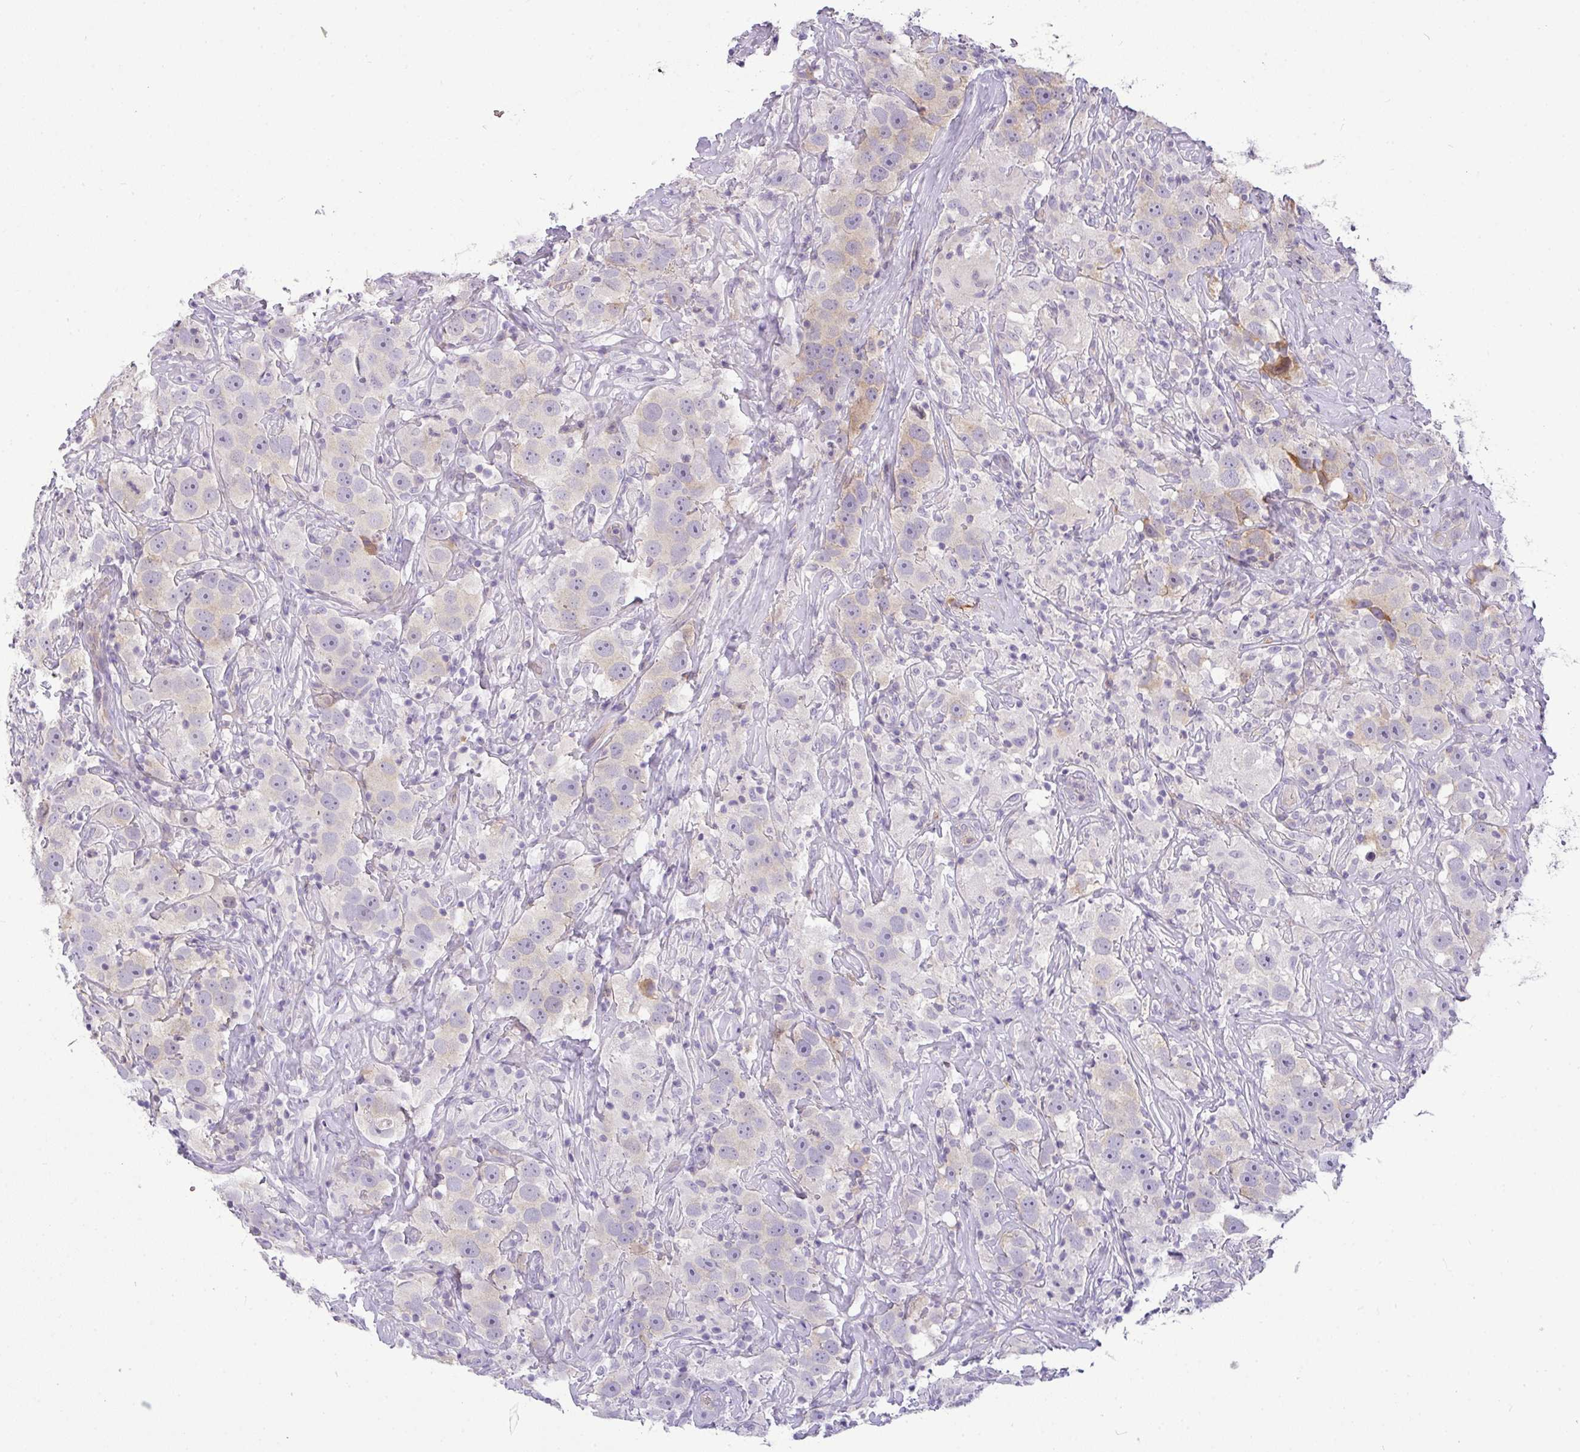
{"staining": {"intensity": "weak", "quantity": "<25%", "location": "cytoplasmic/membranous"}, "tissue": "testis cancer", "cell_type": "Tumor cells", "image_type": "cancer", "snomed": [{"axis": "morphology", "description": "Seminoma, NOS"}, {"axis": "topography", "description": "Testis"}], "caption": "DAB immunohistochemical staining of human testis cancer exhibits no significant staining in tumor cells. Nuclei are stained in blue.", "gene": "LIPE", "patient": {"sex": "male", "age": 49}}